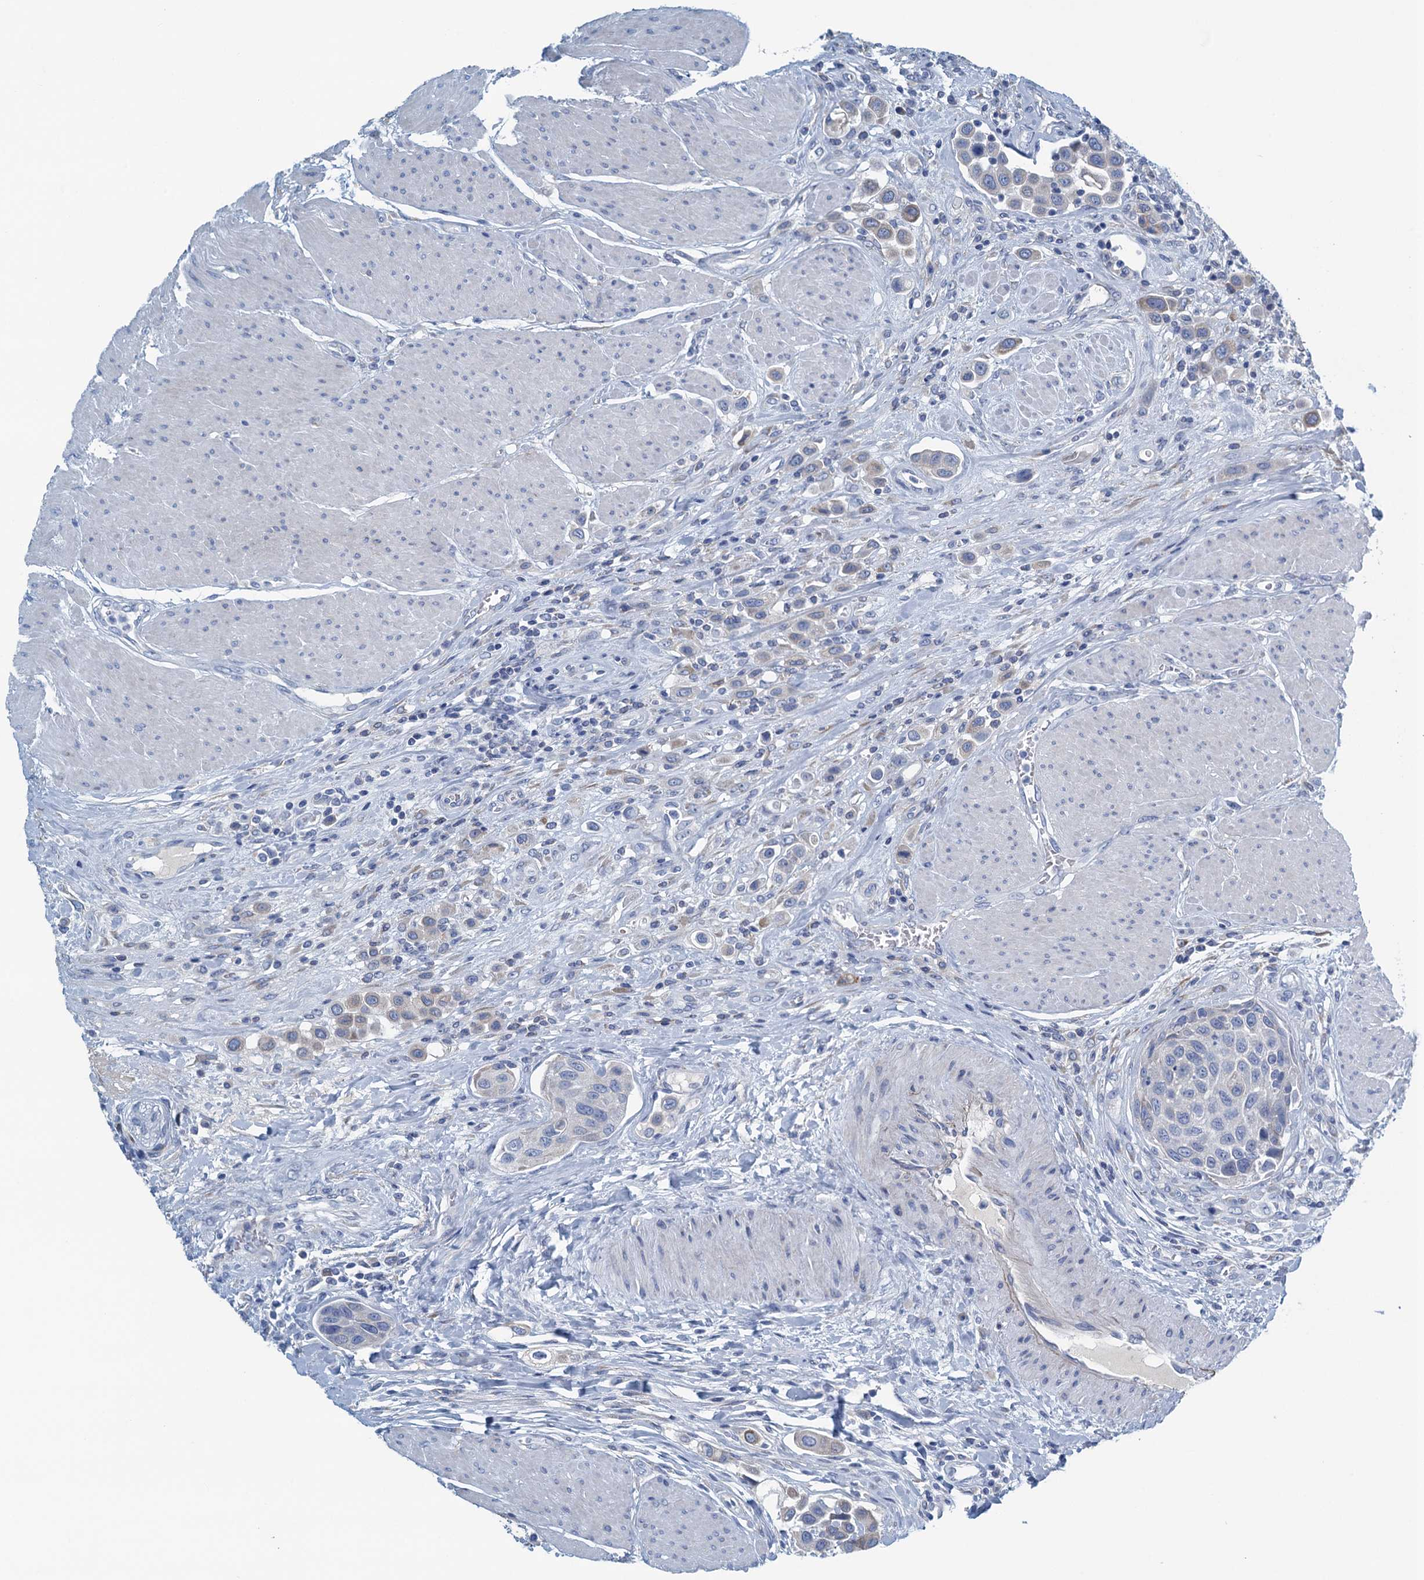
{"staining": {"intensity": "negative", "quantity": "none", "location": "none"}, "tissue": "urothelial cancer", "cell_type": "Tumor cells", "image_type": "cancer", "snomed": [{"axis": "morphology", "description": "Urothelial carcinoma, High grade"}, {"axis": "topography", "description": "Urinary bladder"}], "caption": "Tumor cells show no significant positivity in urothelial cancer.", "gene": "C10orf88", "patient": {"sex": "male", "age": 50}}